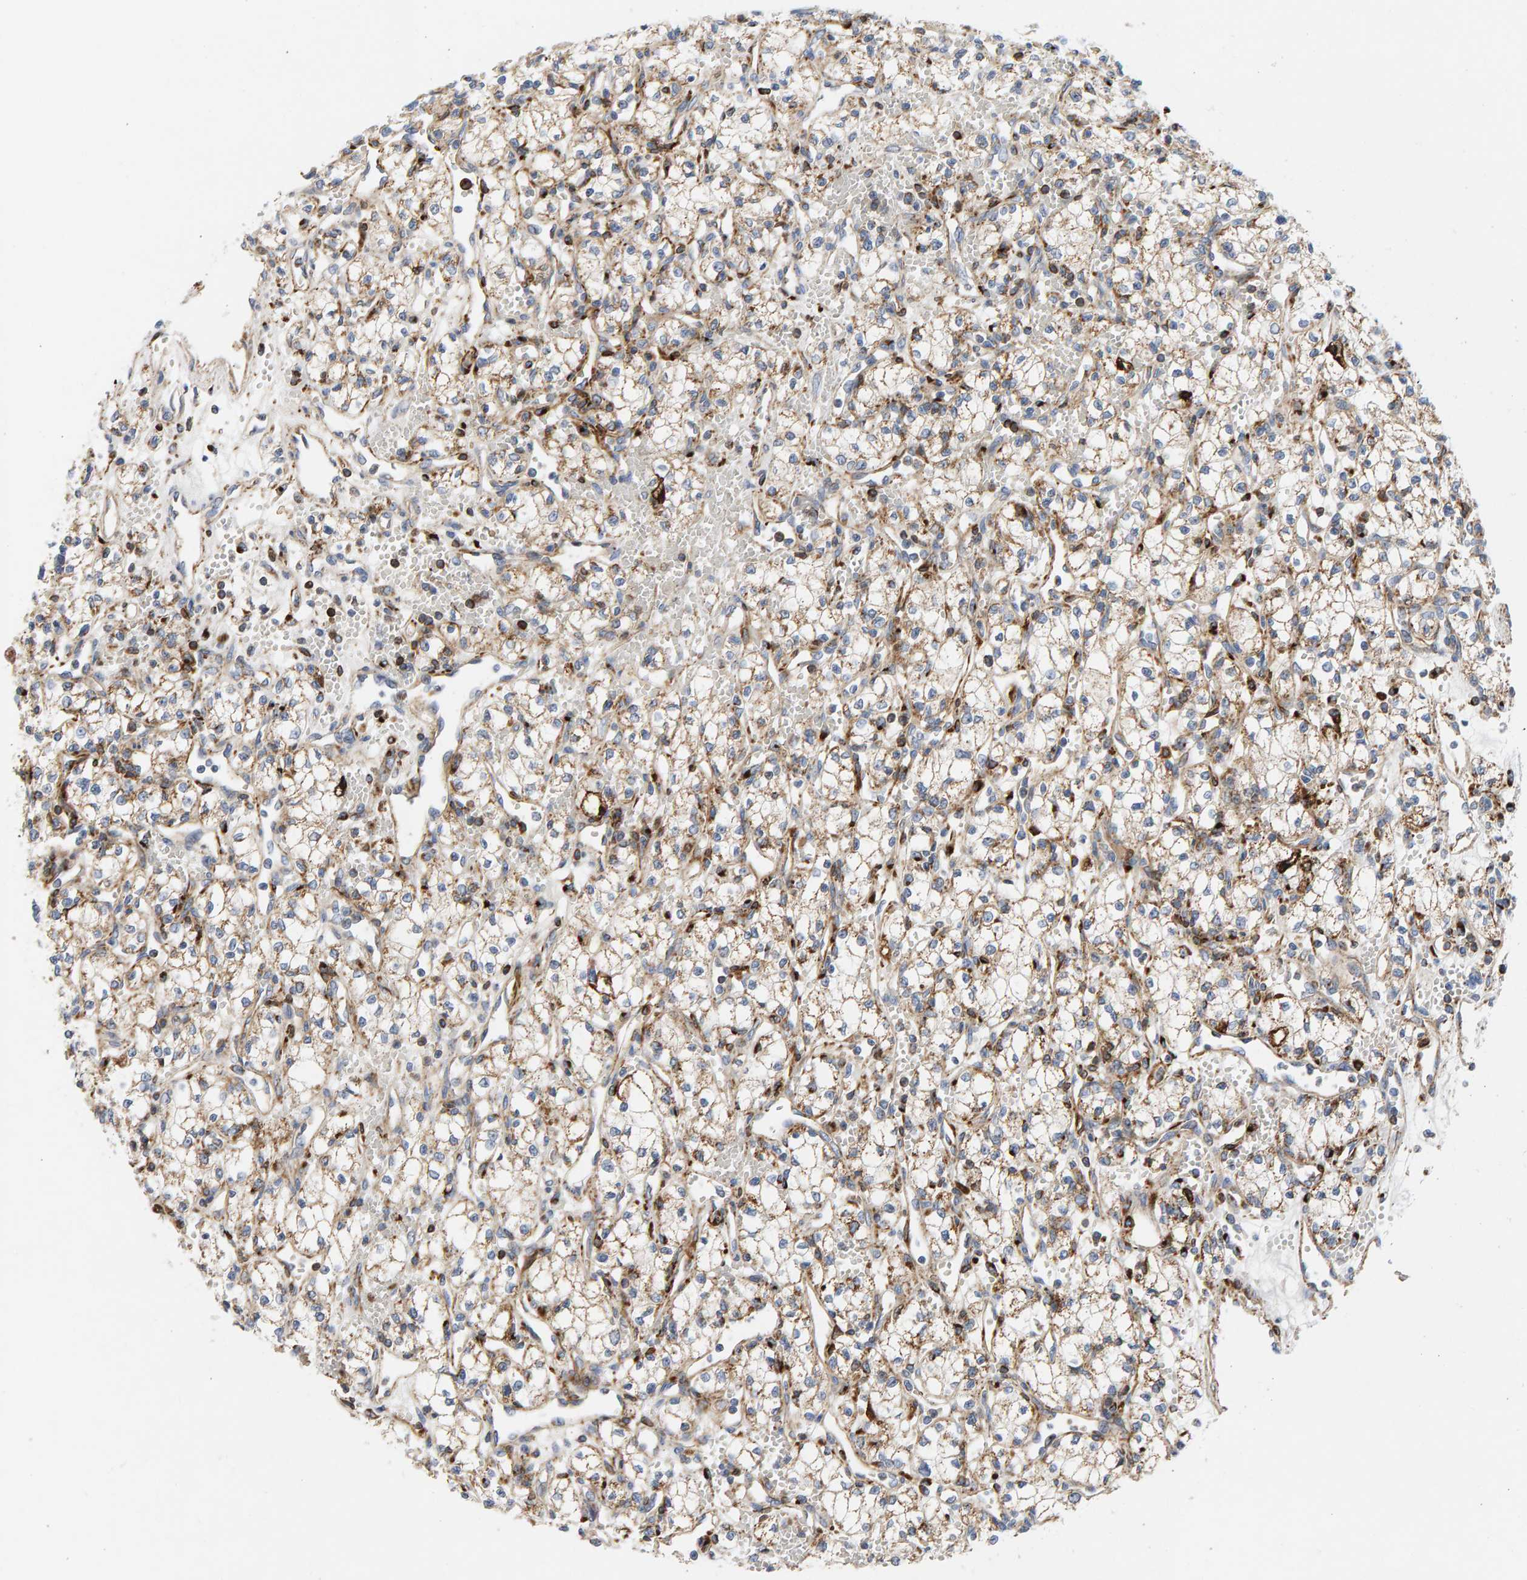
{"staining": {"intensity": "moderate", "quantity": ">75%", "location": "cytoplasmic/membranous"}, "tissue": "renal cancer", "cell_type": "Tumor cells", "image_type": "cancer", "snomed": [{"axis": "morphology", "description": "Adenocarcinoma, NOS"}, {"axis": "topography", "description": "Kidney"}], "caption": "Protein analysis of adenocarcinoma (renal) tissue shows moderate cytoplasmic/membranous positivity in approximately >75% of tumor cells. (Brightfield microscopy of DAB IHC at high magnification).", "gene": "GGTA1", "patient": {"sex": "male", "age": 59}}